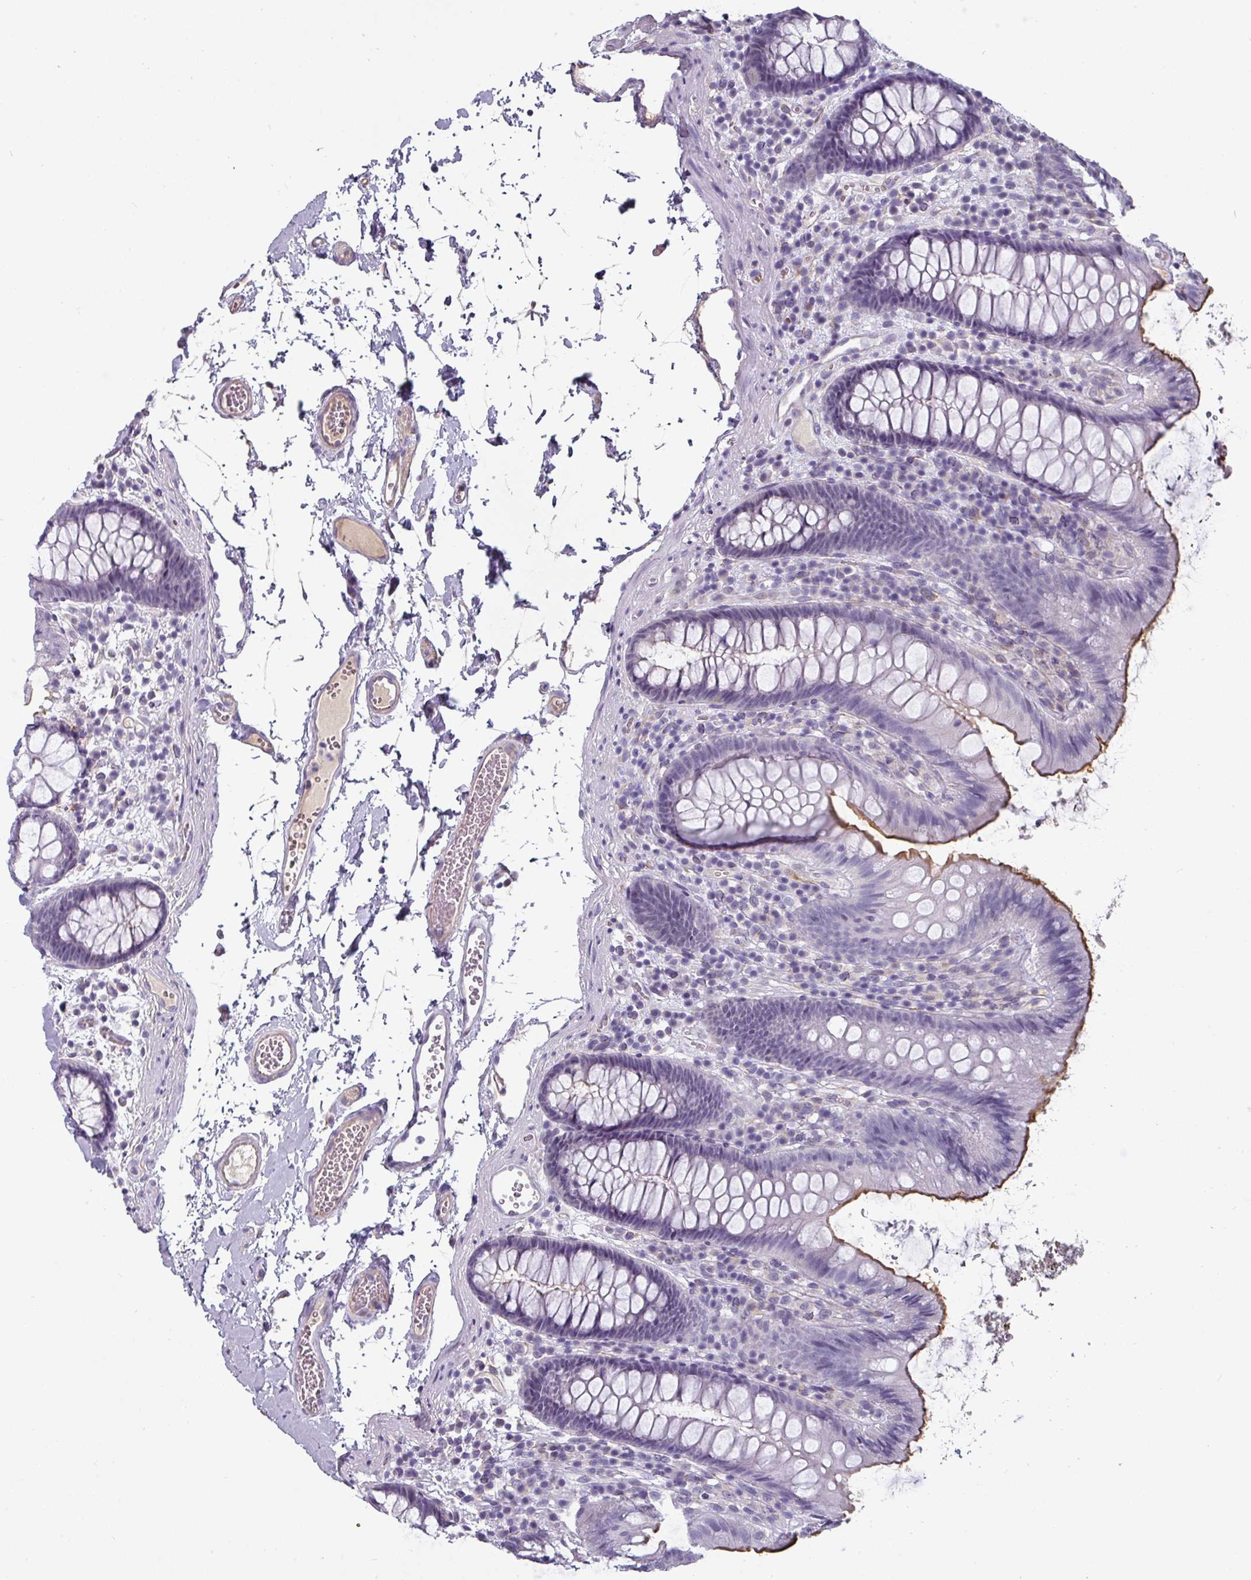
{"staining": {"intensity": "weak", "quantity": "<25%", "location": "cytoplasmic/membranous"}, "tissue": "colon", "cell_type": "Endothelial cells", "image_type": "normal", "snomed": [{"axis": "morphology", "description": "Normal tissue, NOS"}, {"axis": "topography", "description": "Colon"}], "caption": "Immunohistochemical staining of benign human colon shows no significant expression in endothelial cells.", "gene": "EYA3", "patient": {"sex": "male", "age": 84}}